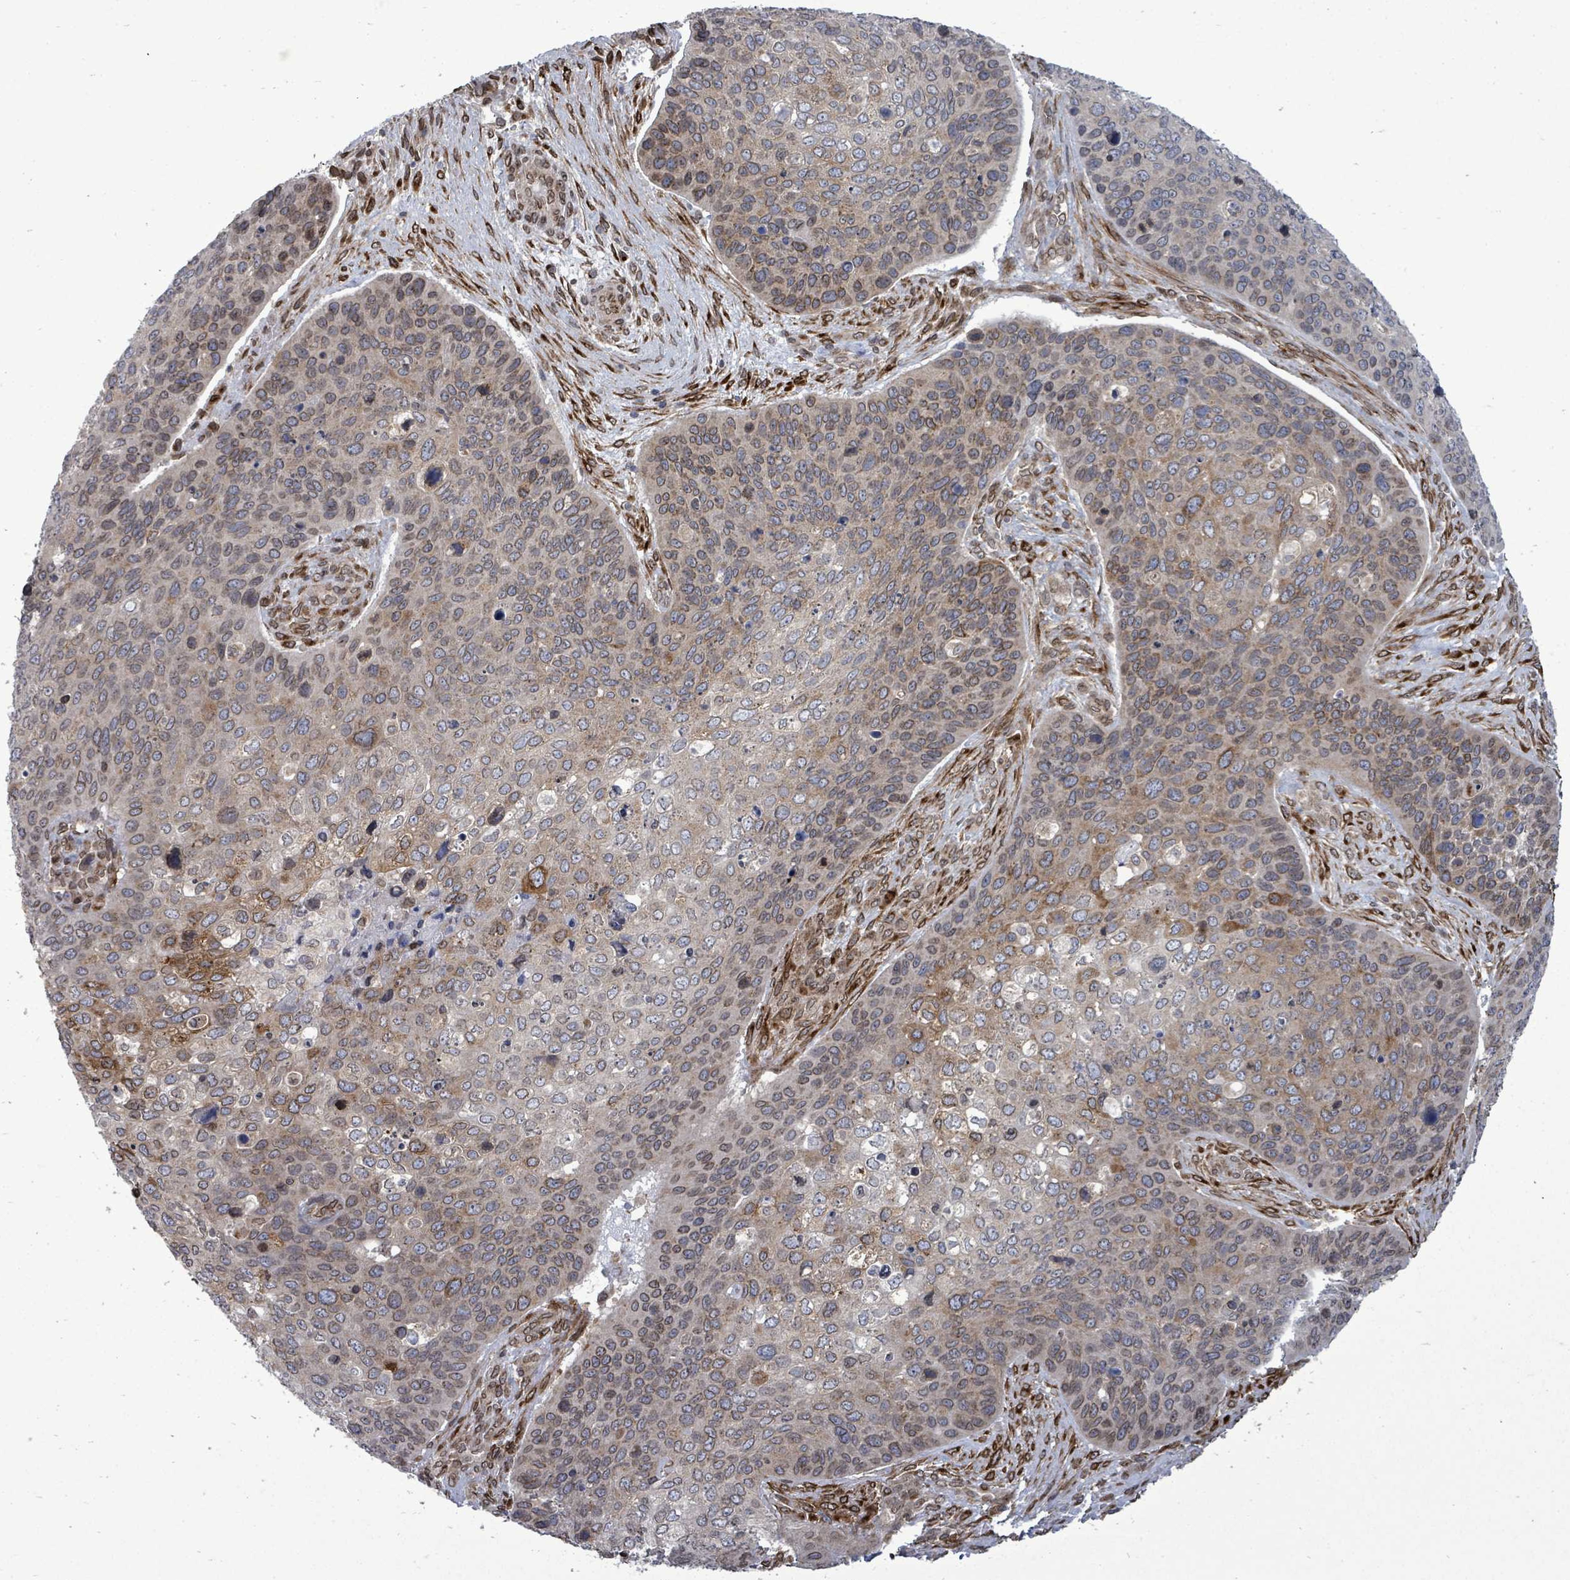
{"staining": {"intensity": "moderate", "quantity": "25%-75%", "location": "cytoplasmic/membranous,nuclear"}, "tissue": "skin cancer", "cell_type": "Tumor cells", "image_type": "cancer", "snomed": [{"axis": "morphology", "description": "Basal cell carcinoma"}, {"axis": "topography", "description": "Skin"}], "caption": "Skin basal cell carcinoma stained for a protein (brown) reveals moderate cytoplasmic/membranous and nuclear positive positivity in about 25%-75% of tumor cells.", "gene": "ARFGAP1", "patient": {"sex": "female", "age": 74}}